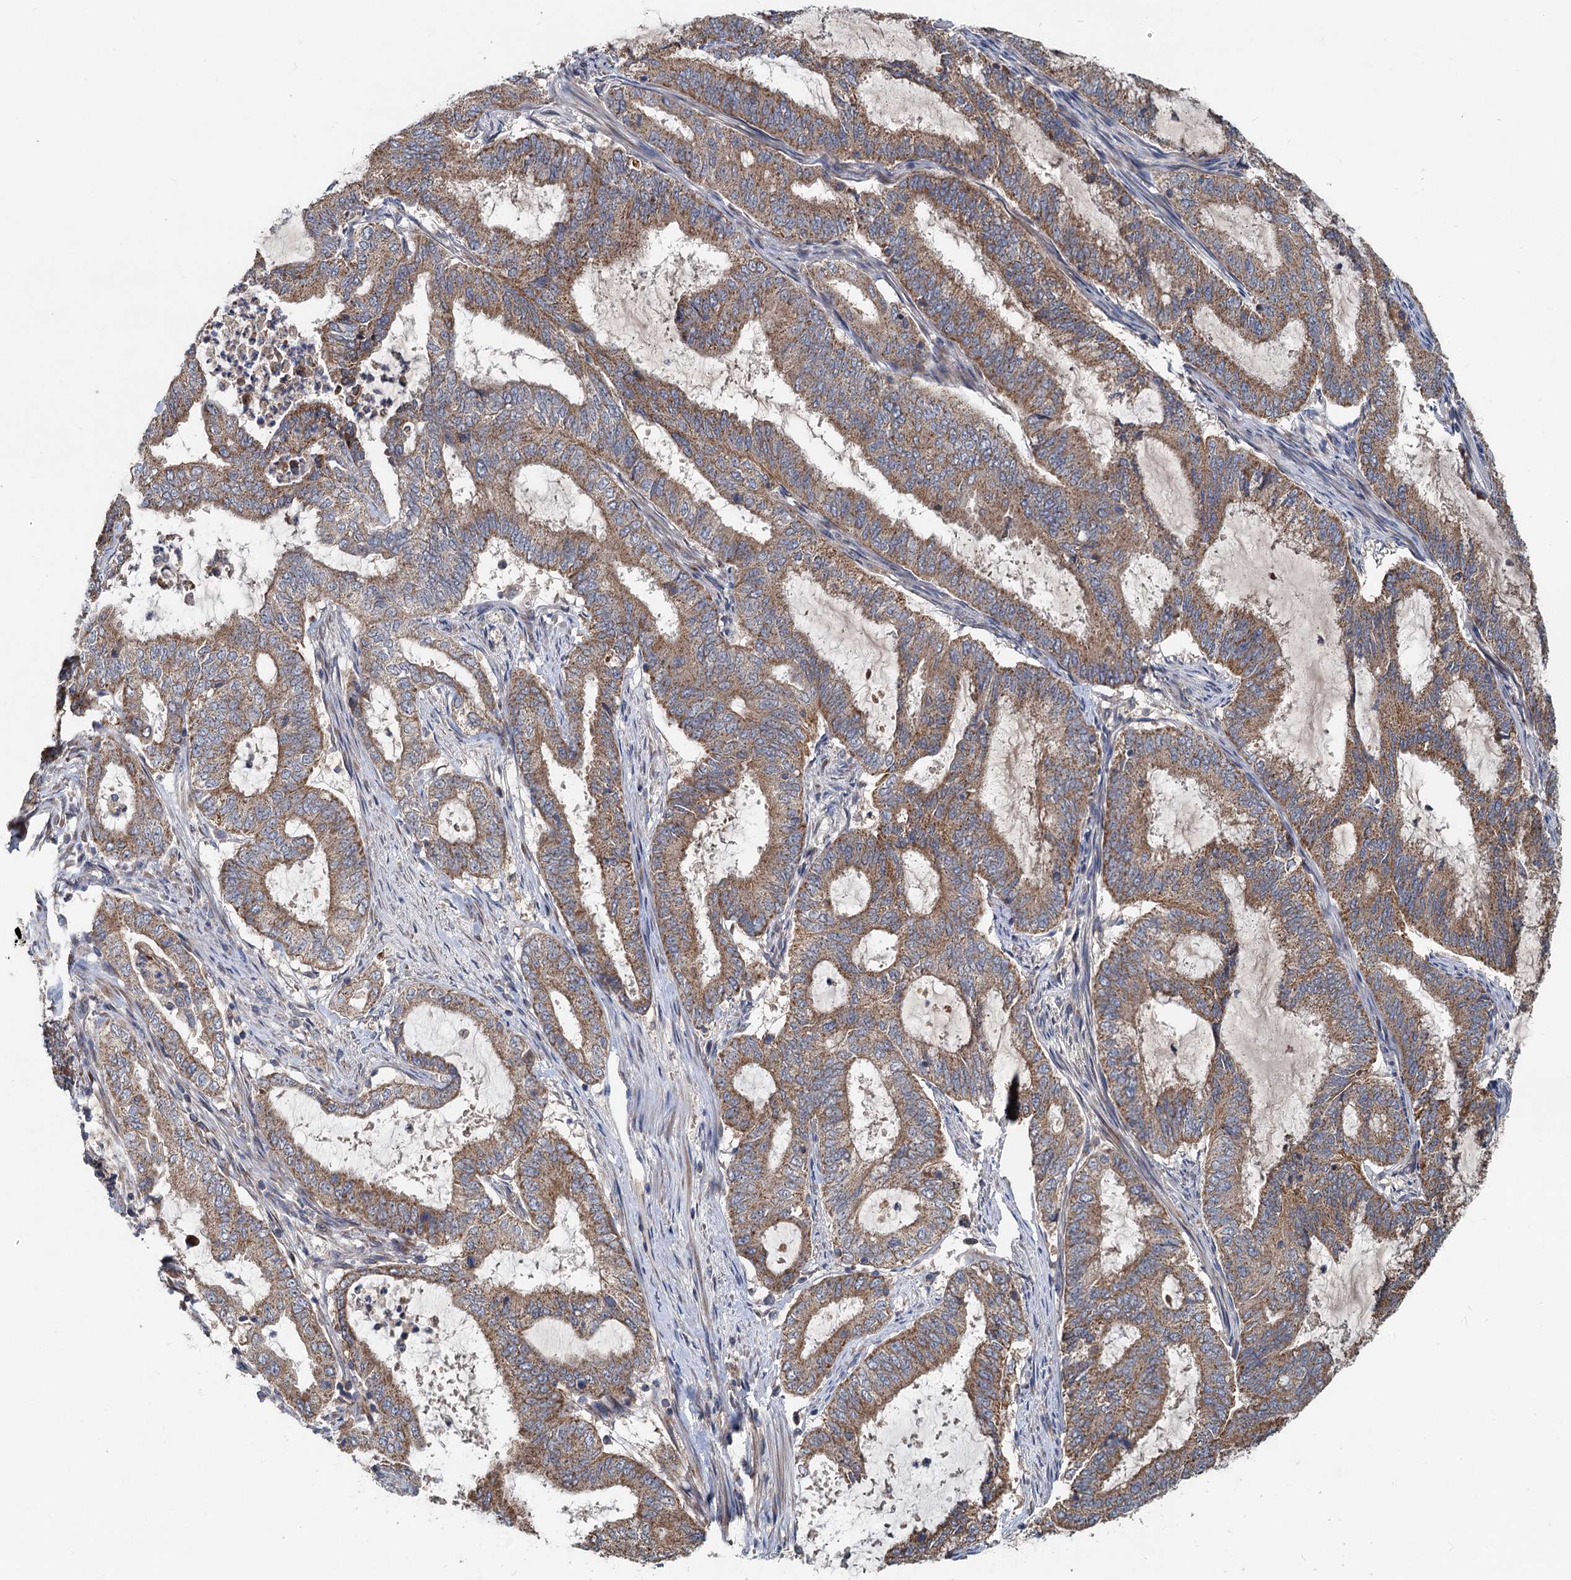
{"staining": {"intensity": "moderate", "quantity": ">75%", "location": "cytoplasmic/membranous"}, "tissue": "endometrial cancer", "cell_type": "Tumor cells", "image_type": "cancer", "snomed": [{"axis": "morphology", "description": "Adenocarcinoma, NOS"}, {"axis": "topography", "description": "Endometrium"}], "caption": "Immunohistochemical staining of endometrial adenocarcinoma reveals medium levels of moderate cytoplasmic/membranous protein staining in approximately >75% of tumor cells. Ihc stains the protein in brown and the nuclei are stained blue.", "gene": "OTUB1", "patient": {"sex": "female", "age": 51}}